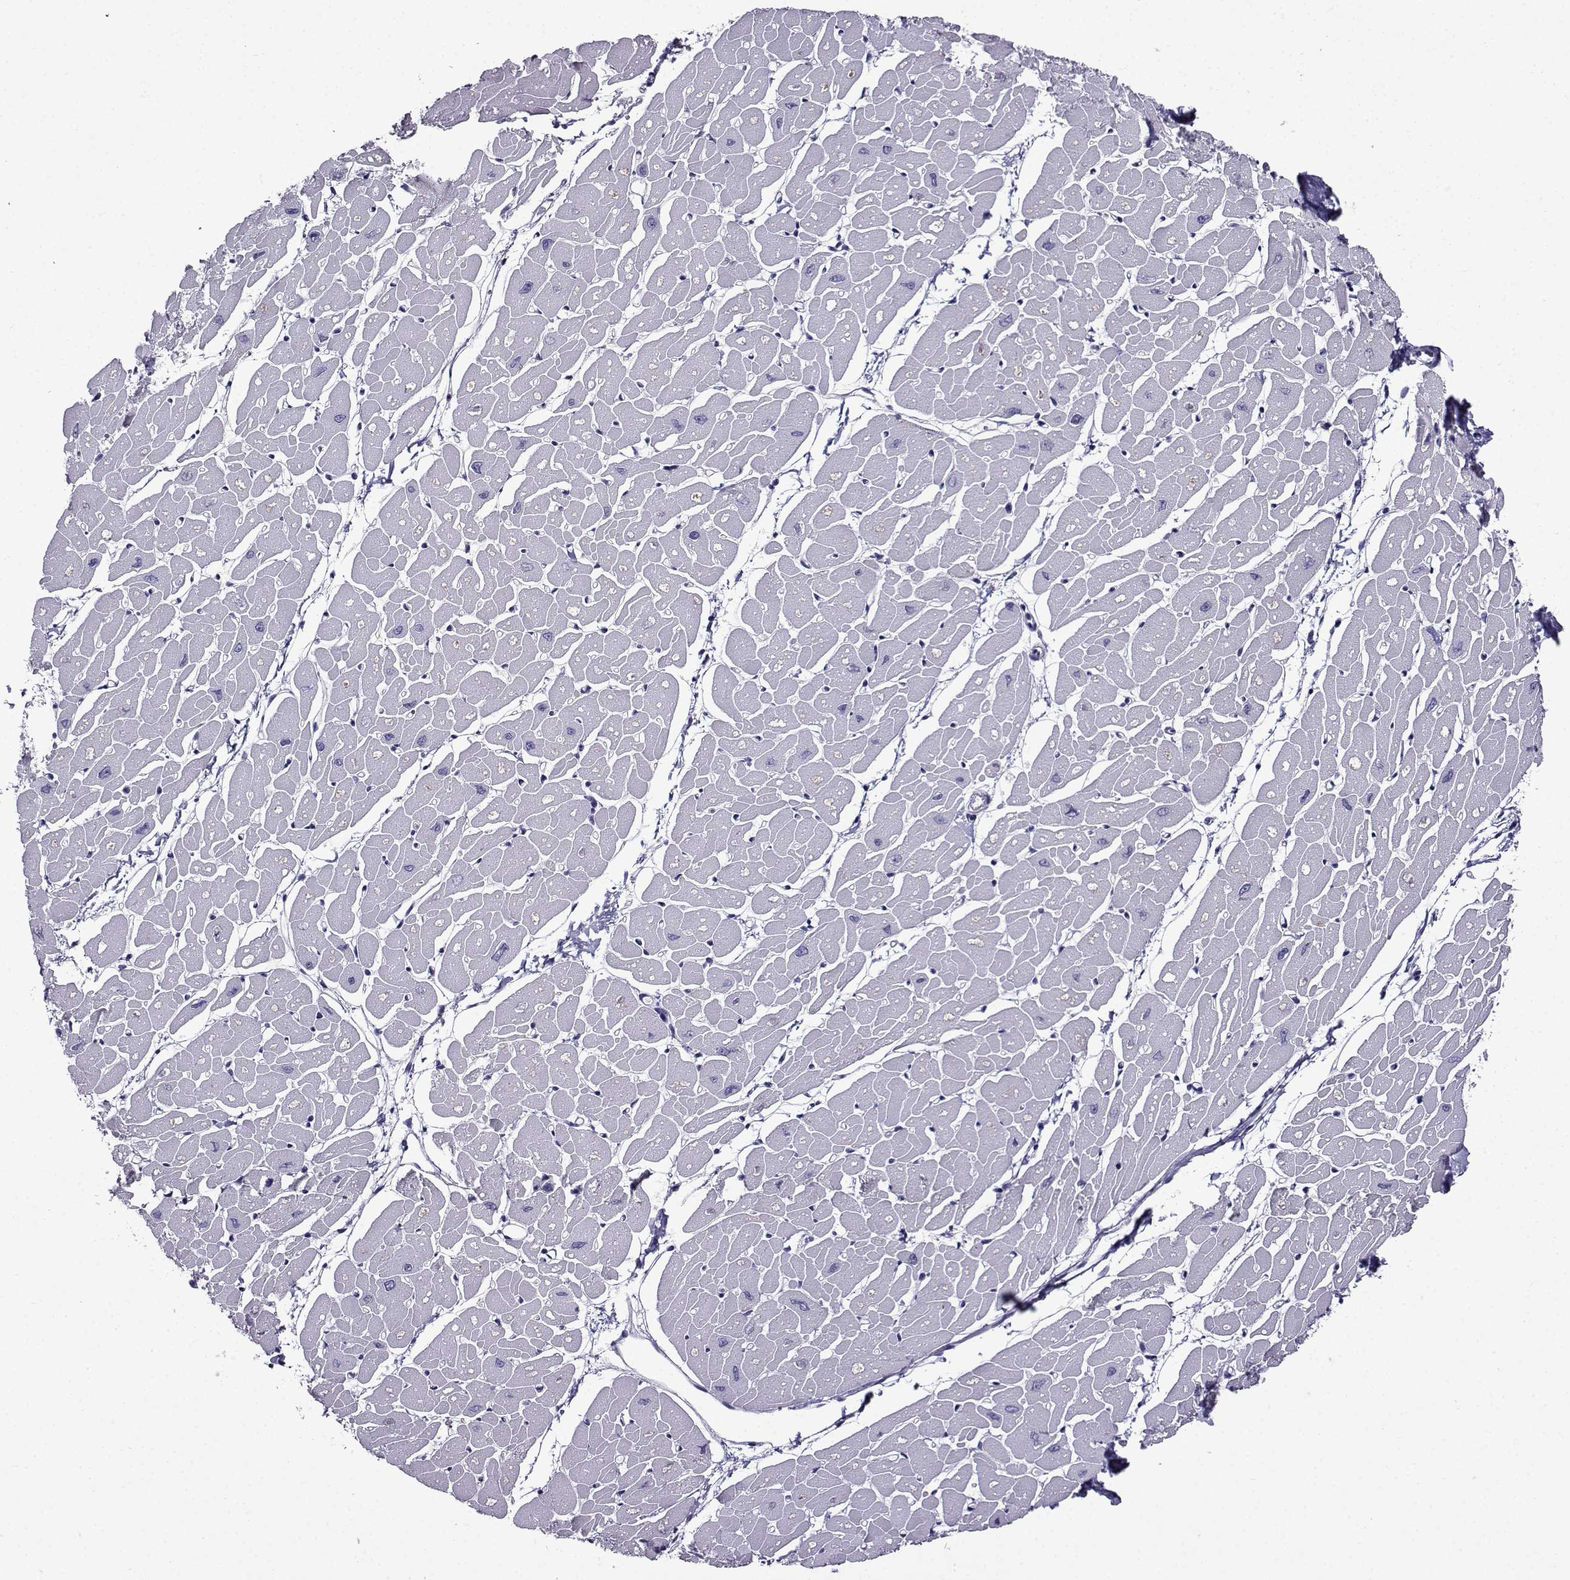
{"staining": {"intensity": "negative", "quantity": "none", "location": "none"}, "tissue": "heart muscle", "cell_type": "Cardiomyocytes", "image_type": "normal", "snomed": [{"axis": "morphology", "description": "Normal tissue, NOS"}, {"axis": "topography", "description": "Heart"}], "caption": "Immunohistochemical staining of benign heart muscle shows no significant expression in cardiomyocytes.", "gene": "TMEM266", "patient": {"sex": "male", "age": 57}}